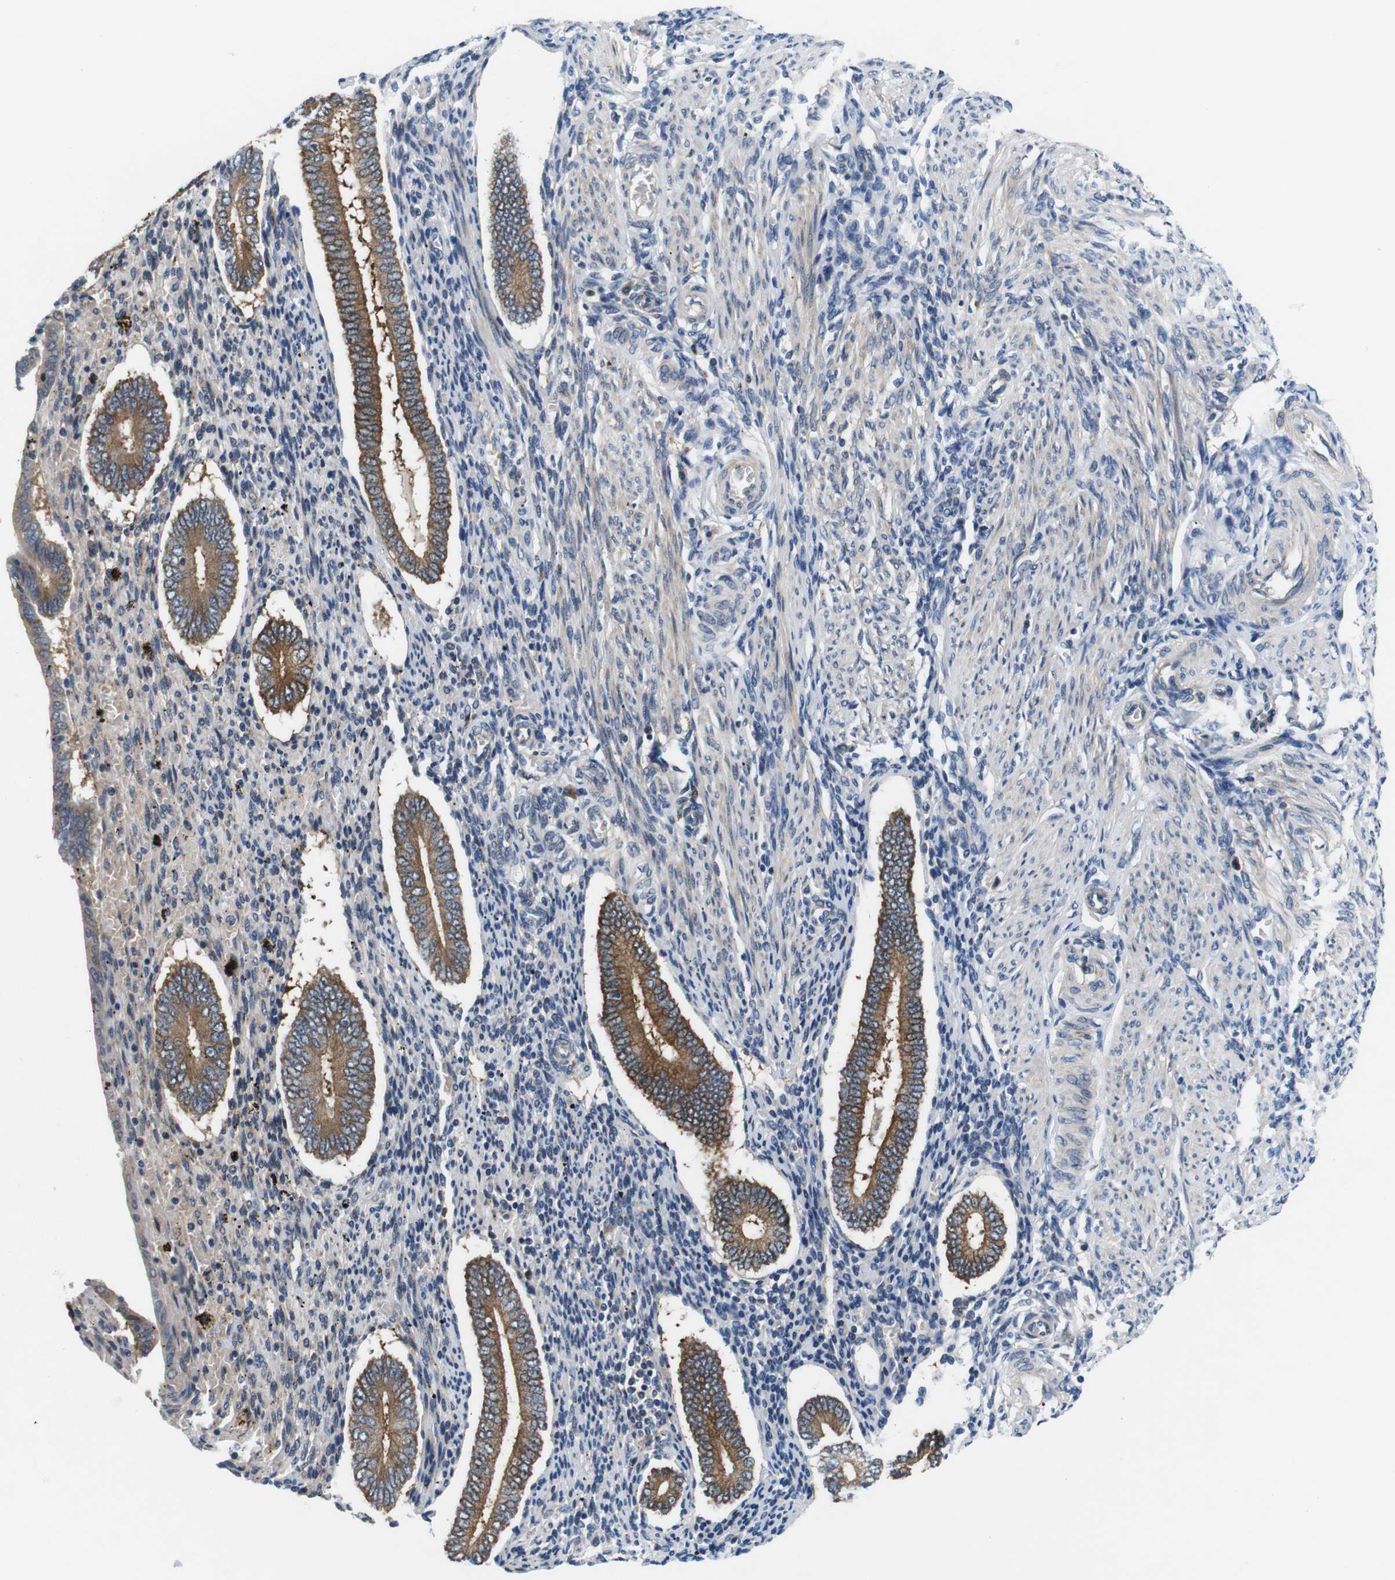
{"staining": {"intensity": "weak", "quantity": "<25%", "location": "cytoplasmic/membranous"}, "tissue": "endometrium", "cell_type": "Cells in endometrial stroma", "image_type": "normal", "snomed": [{"axis": "morphology", "description": "Normal tissue, NOS"}, {"axis": "topography", "description": "Endometrium"}], "caption": "A high-resolution histopathology image shows immunohistochemistry (IHC) staining of benign endometrium, which shows no significant expression in cells in endometrial stroma. (Immunohistochemistry (ihc), brightfield microscopy, high magnification).", "gene": "JAK1", "patient": {"sex": "female", "age": 42}}